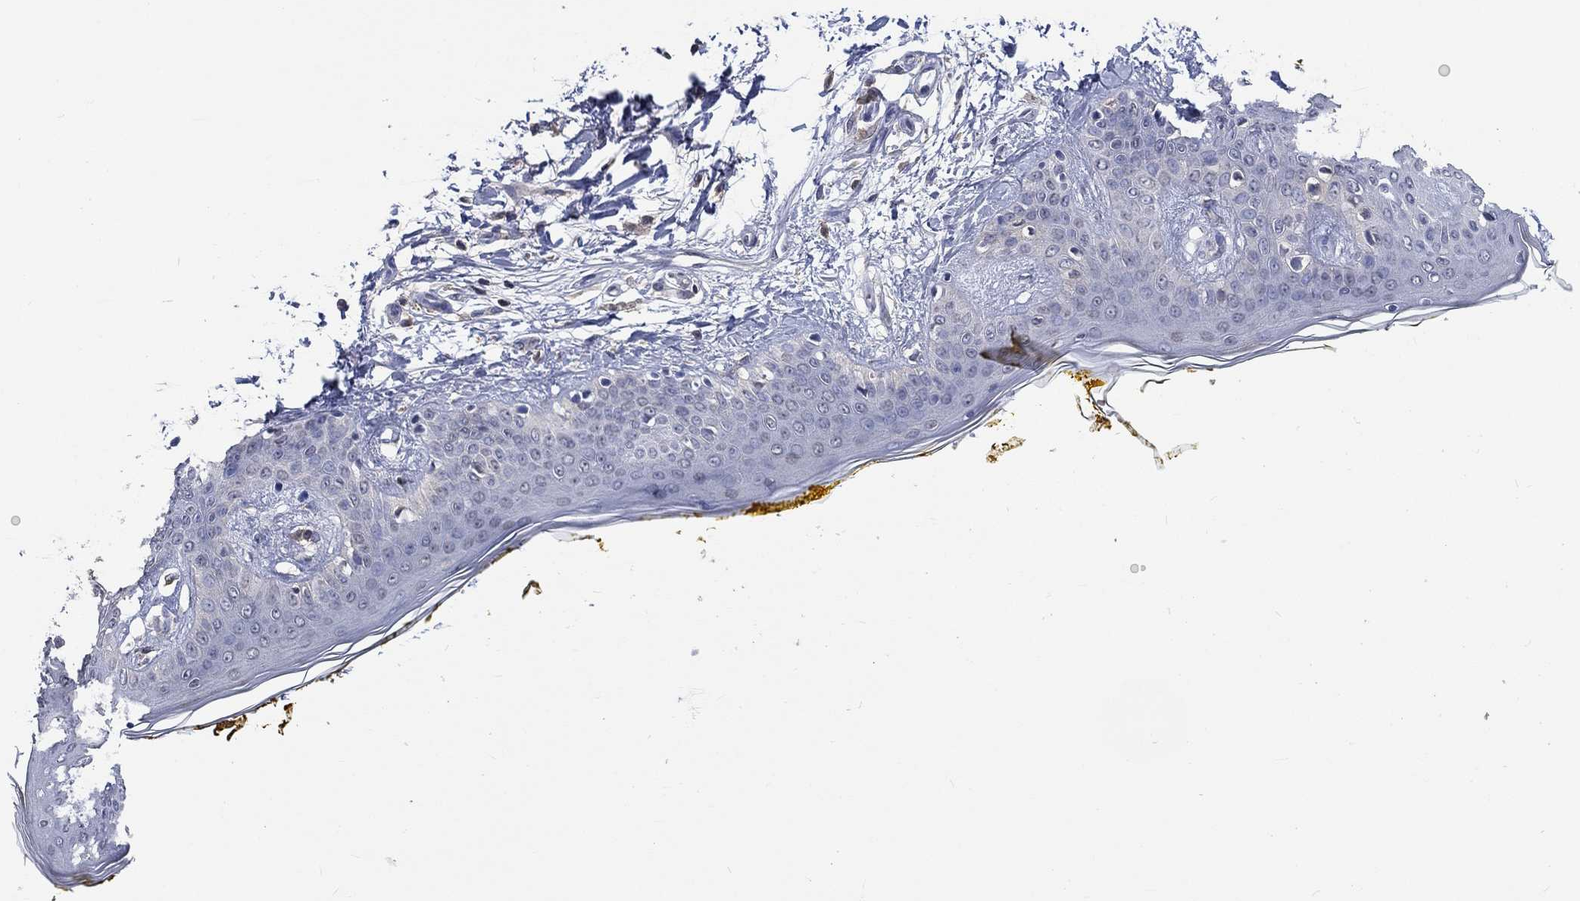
{"staining": {"intensity": "negative", "quantity": "none", "location": "none"}, "tissue": "skin", "cell_type": "Fibroblasts", "image_type": "normal", "snomed": [{"axis": "morphology", "description": "Normal tissue, NOS"}, {"axis": "topography", "description": "Skin"}], "caption": "Micrograph shows no protein positivity in fibroblasts of benign skin.", "gene": "ZBTB18", "patient": {"sex": "female", "age": 34}}